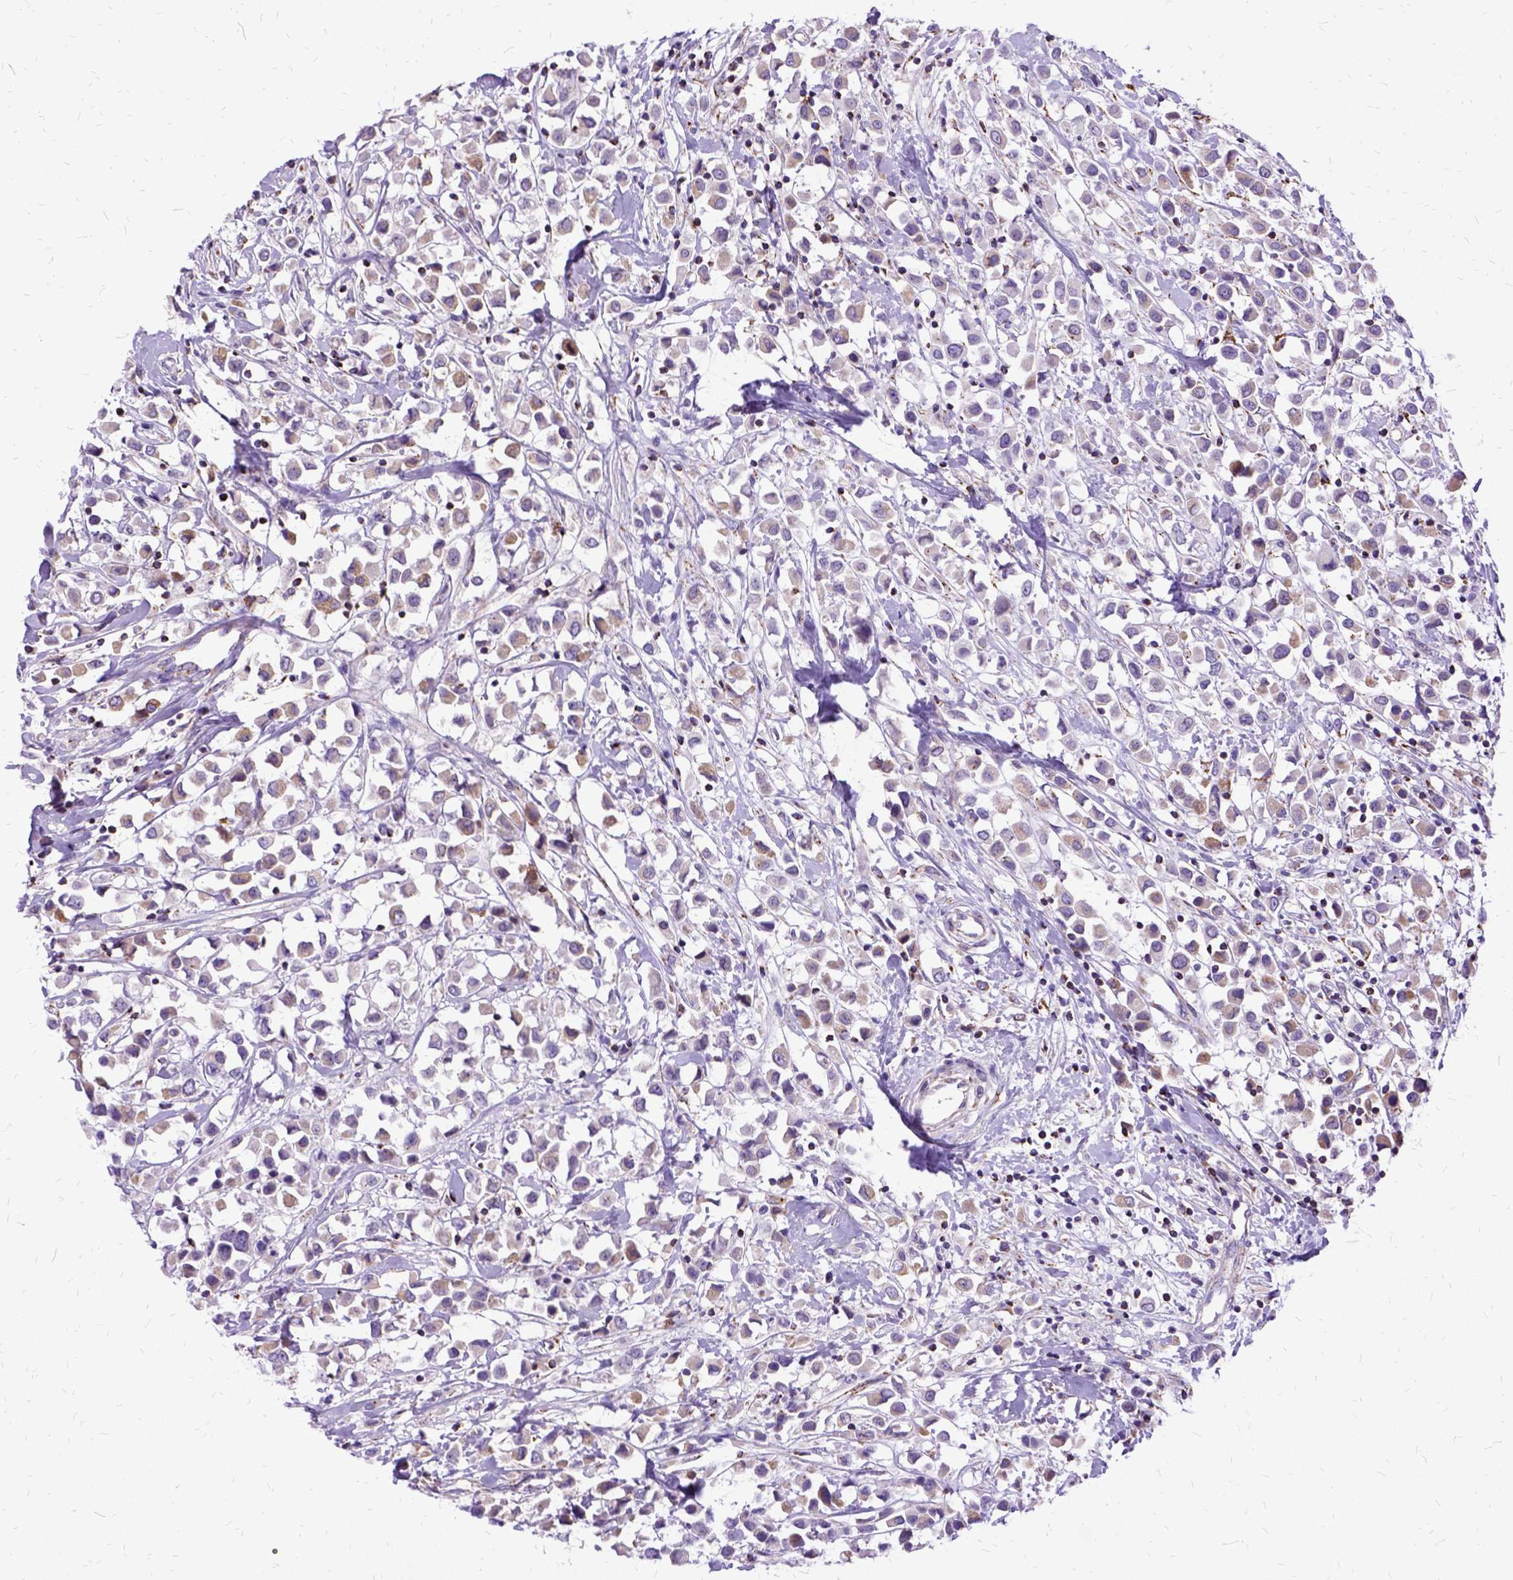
{"staining": {"intensity": "weak", "quantity": "25%-75%", "location": "cytoplasmic/membranous"}, "tissue": "breast cancer", "cell_type": "Tumor cells", "image_type": "cancer", "snomed": [{"axis": "morphology", "description": "Duct carcinoma"}, {"axis": "topography", "description": "Breast"}], "caption": "Breast cancer tissue exhibits weak cytoplasmic/membranous positivity in about 25%-75% of tumor cells The staining was performed using DAB (3,3'-diaminobenzidine), with brown indicating positive protein expression. Nuclei are stained blue with hematoxylin.", "gene": "OXCT1", "patient": {"sex": "female", "age": 61}}